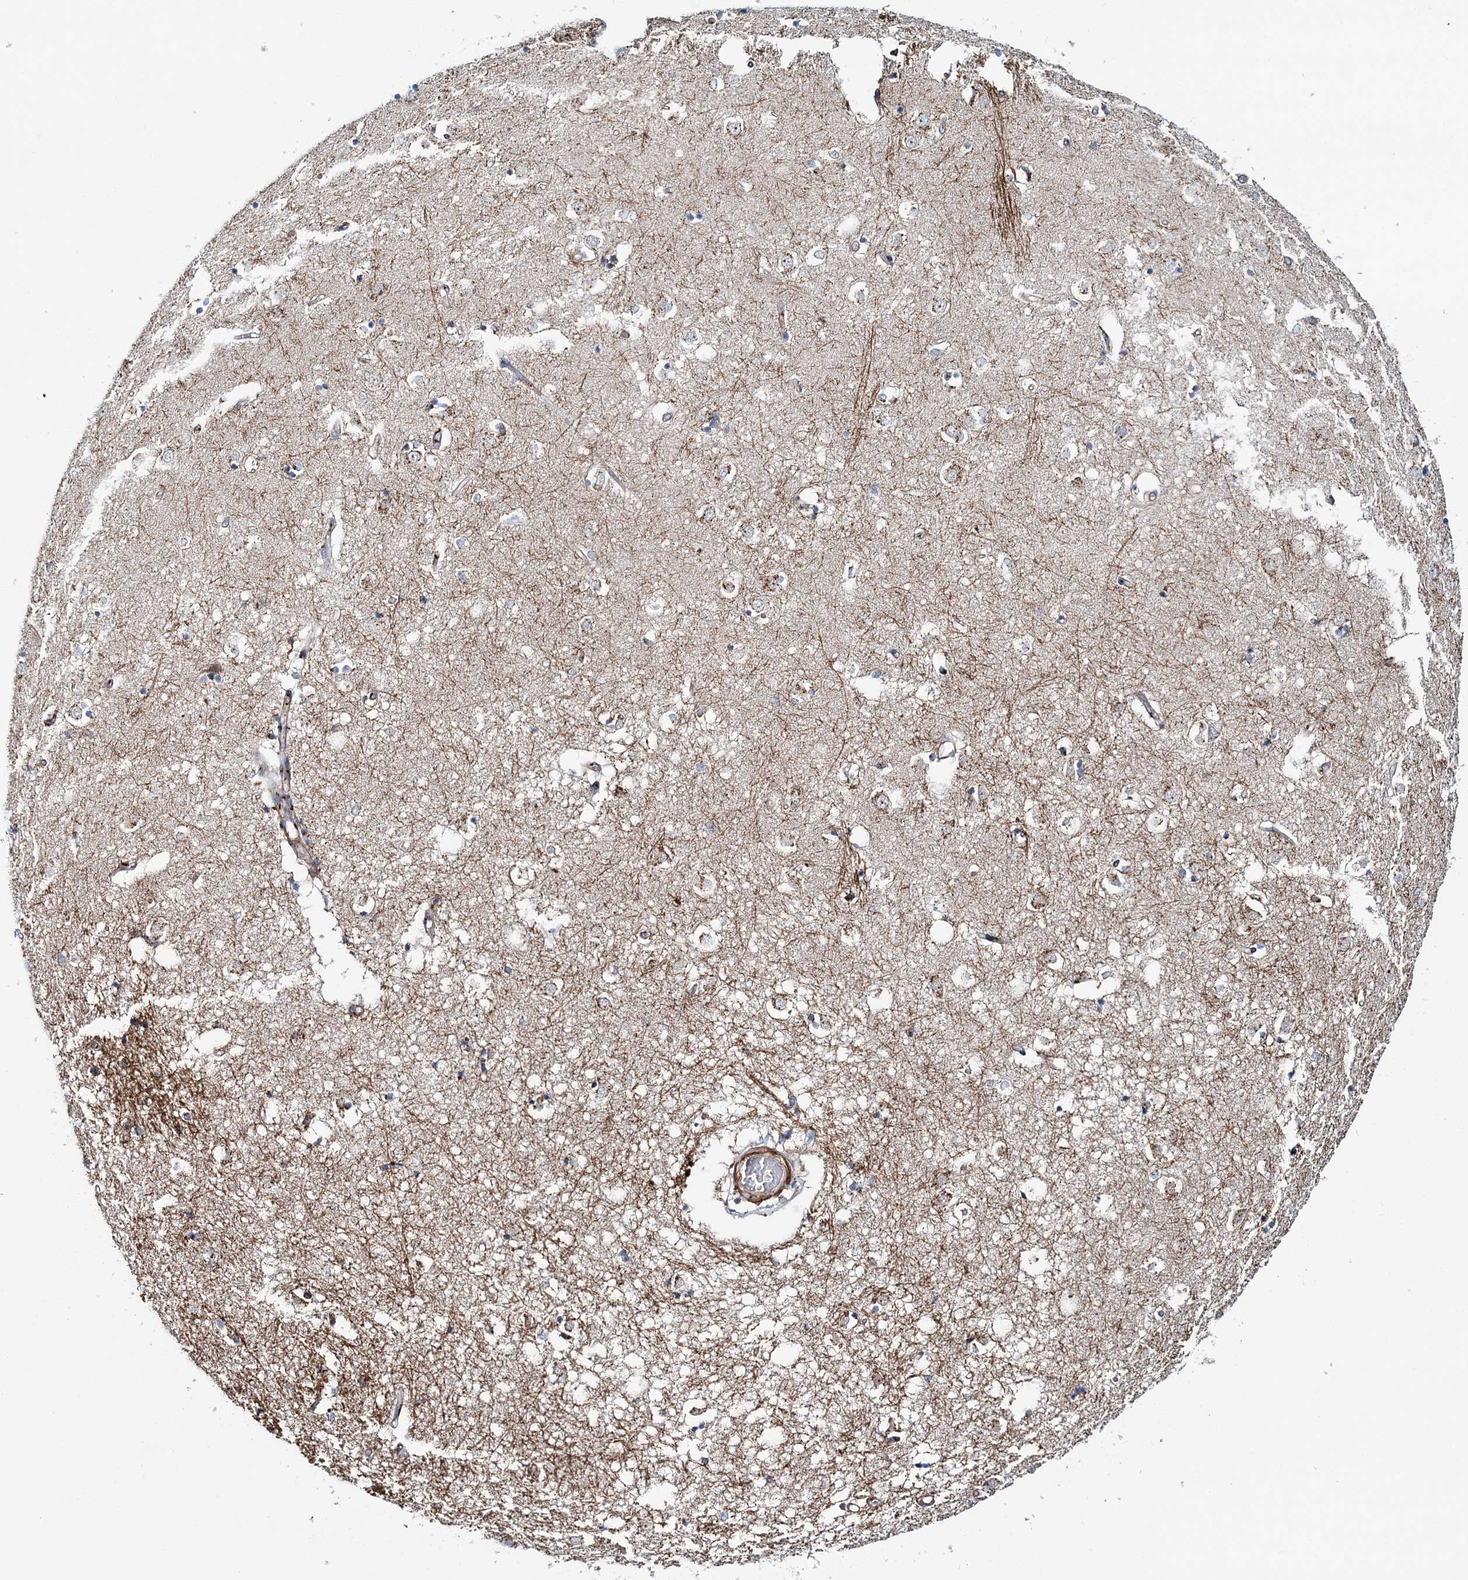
{"staining": {"intensity": "moderate", "quantity": "<25%", "location": "cytoplasmic/membranous"}, "tissue": "caudate", "cell_type": "Glial cells", "image_type": "normal", "snomed": [{"axis": "morphology", "description": "Normal tissue, NOS"}, {"axis": "topography", "description": "Lateral ventricle wall"}], "caption": "Moderate cytoplasmic/membranous expression for a protein is identified in approximately <25% of glial cells of normal caudate using immunohistochemistry (IHC).", "gene": "MAN1A2", "patient": {"sex": "male", "age": 45}}